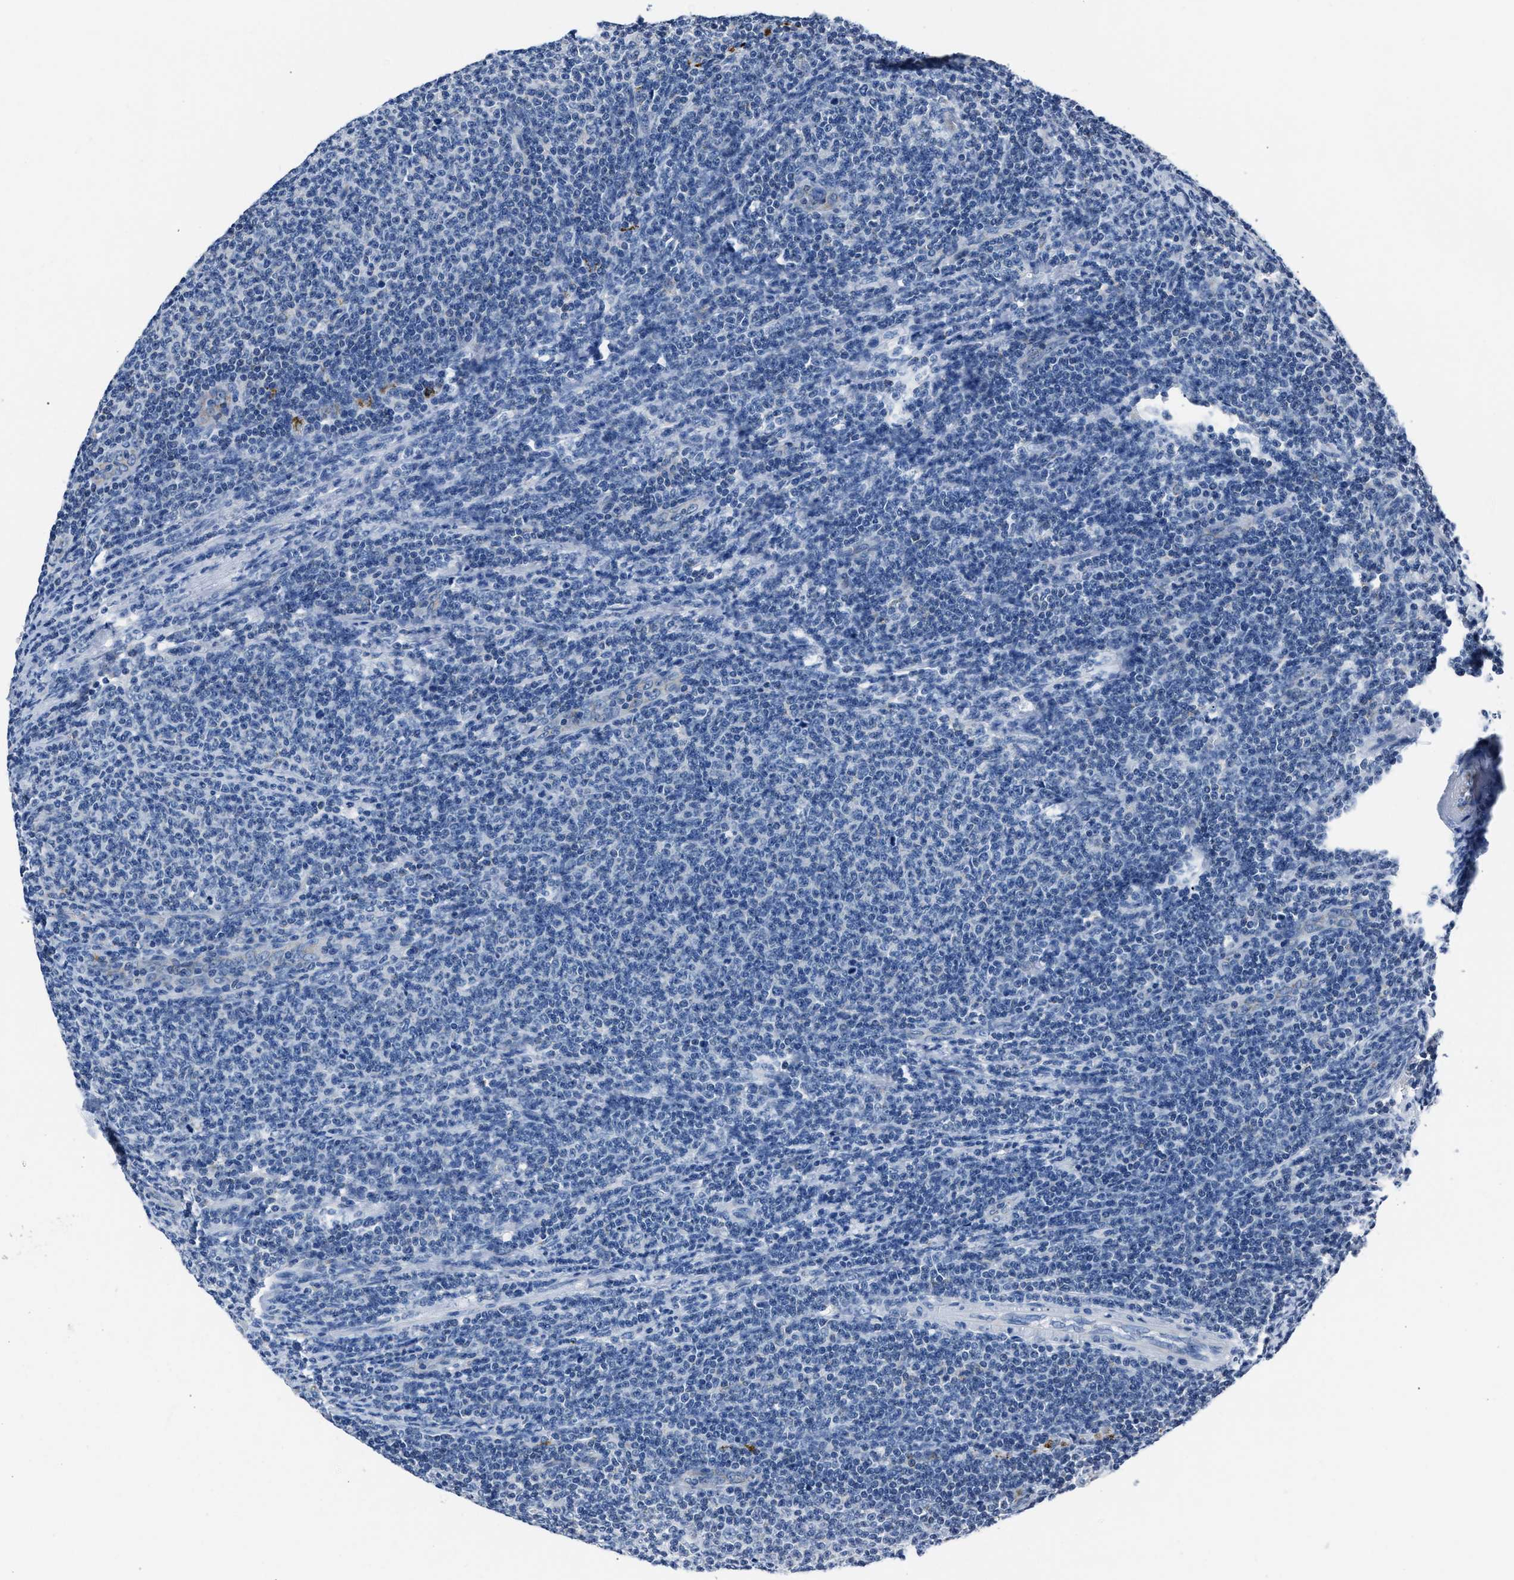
{"staining": {"intensity": "negative", "quantity": "none", "location": "none"}, "tissue": "lymphoma", "cell_type": "Tumor cells", "image_type": "cancer", "snomed": [{"axis": "morphology", "description": "Malignant lymphoma, non-Hodgkin's type, Low grade"}, {"axis": "topography", "description": "Lymph node"}], "caption": "DAB (3,3'-diaminobenzidine) immunohistochemical staining of low-grade malignant lymphoma, non-Hodgkin's type exhibits no significant expression in tumor cells.", "gene": "AMACR", "patient": {"sex": "male", "age": 66}}